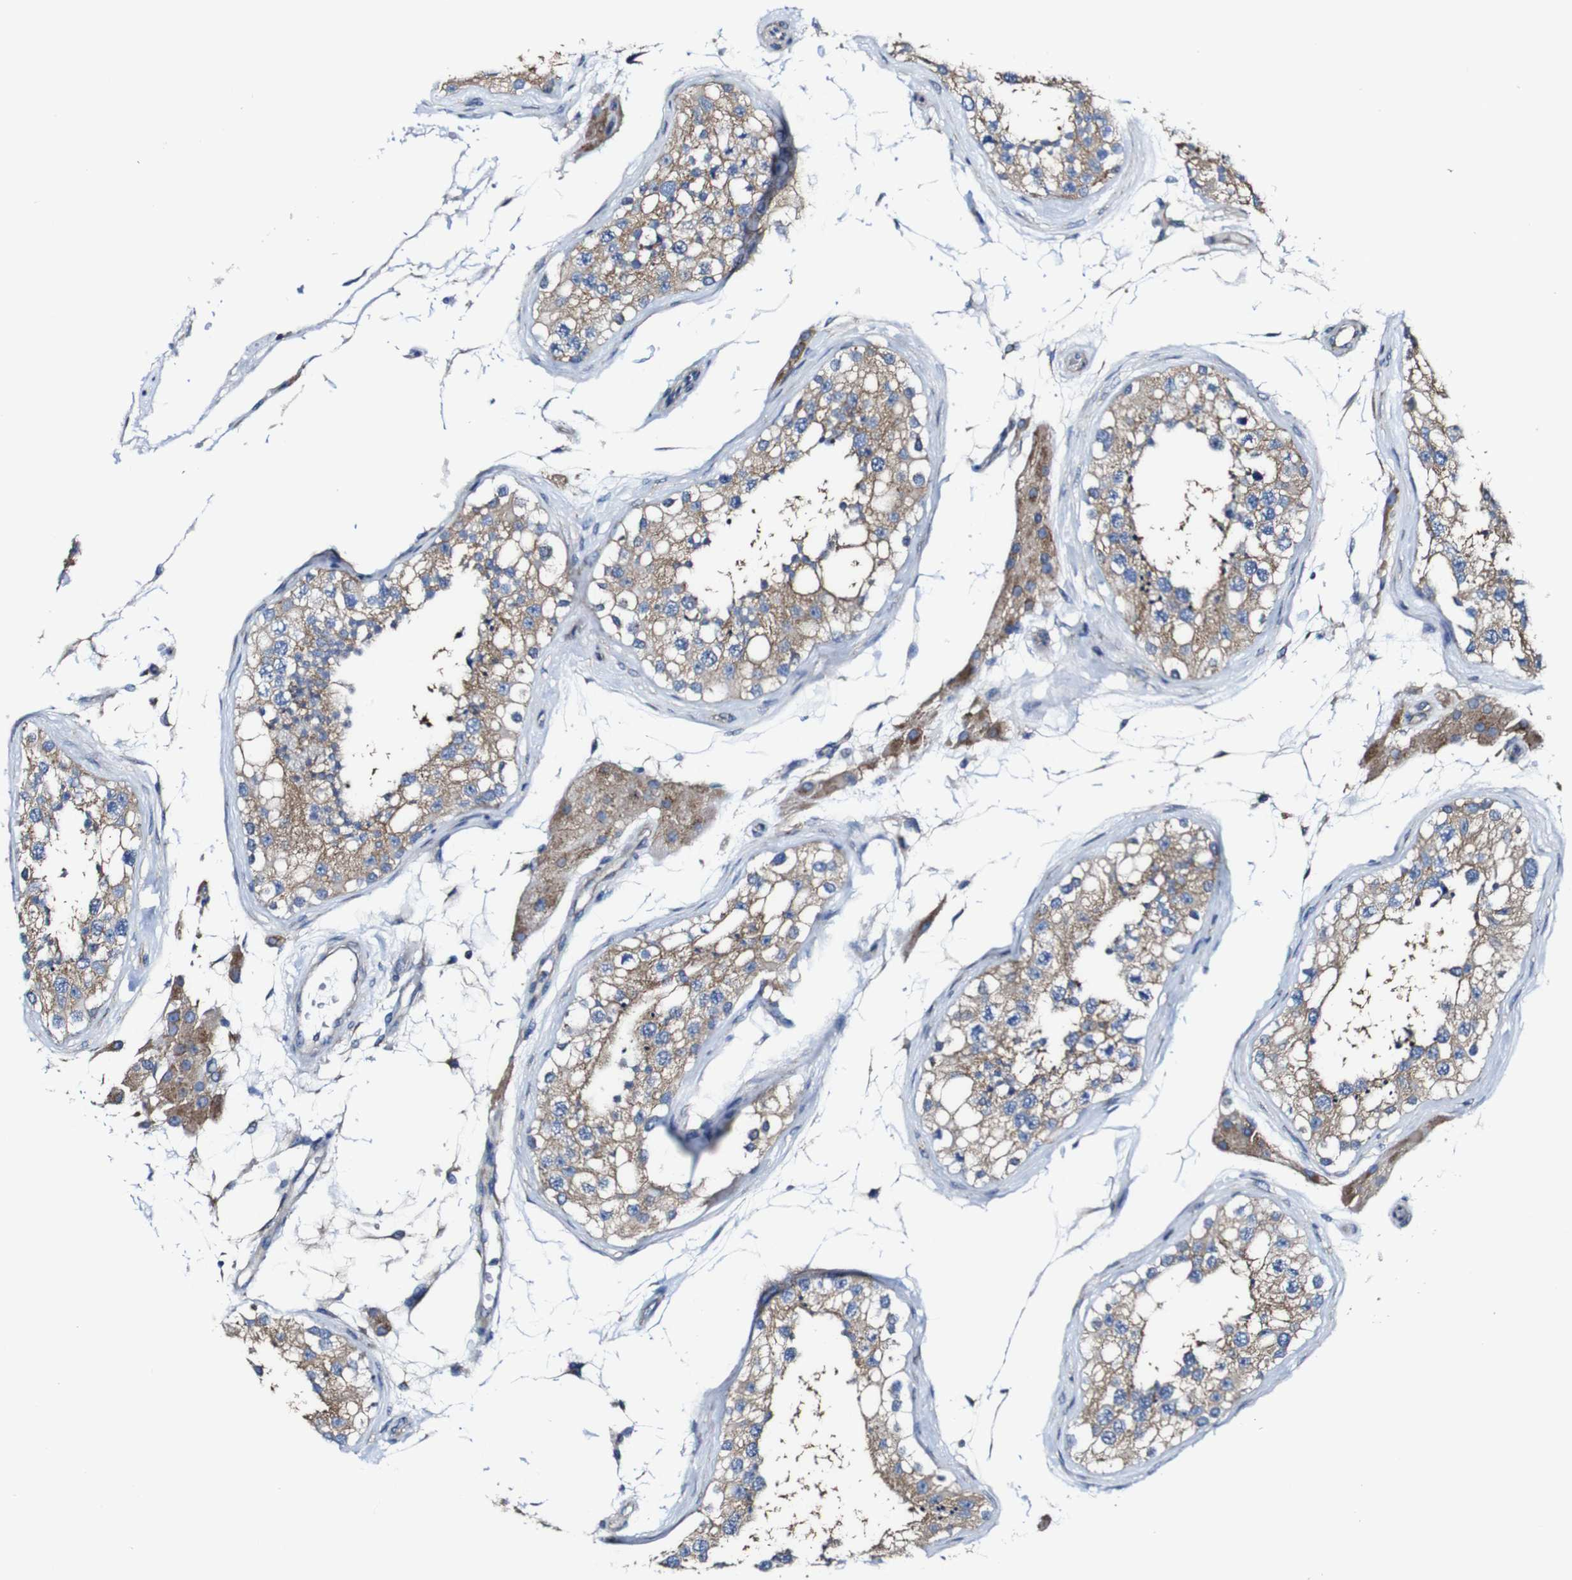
{"staining": {"intensity": "moderate", "quantity": ">75%", "location": "cytoplasmic/membranous"}, "tissue": "testis", "cell_type": "Cells in seminiferous ducts", "image_type": "normal", "snomed": [{"axis": "morphology", "description": "Normal tissue, NOS"}, {"axis": "topography", "description": "Testis"}], "caption": "Normal testis displays moderate cytoplasmic/membranous positivity in approximately >75% of cells in seminiferous ducts, visualized by immunohistochemistry. (DAB (3,3'-diaminobenzidine) IHC with brightfield microscopy, high magnification).", "gene": "CSF1R", "patient": {"sex": "male", "age": 68}}